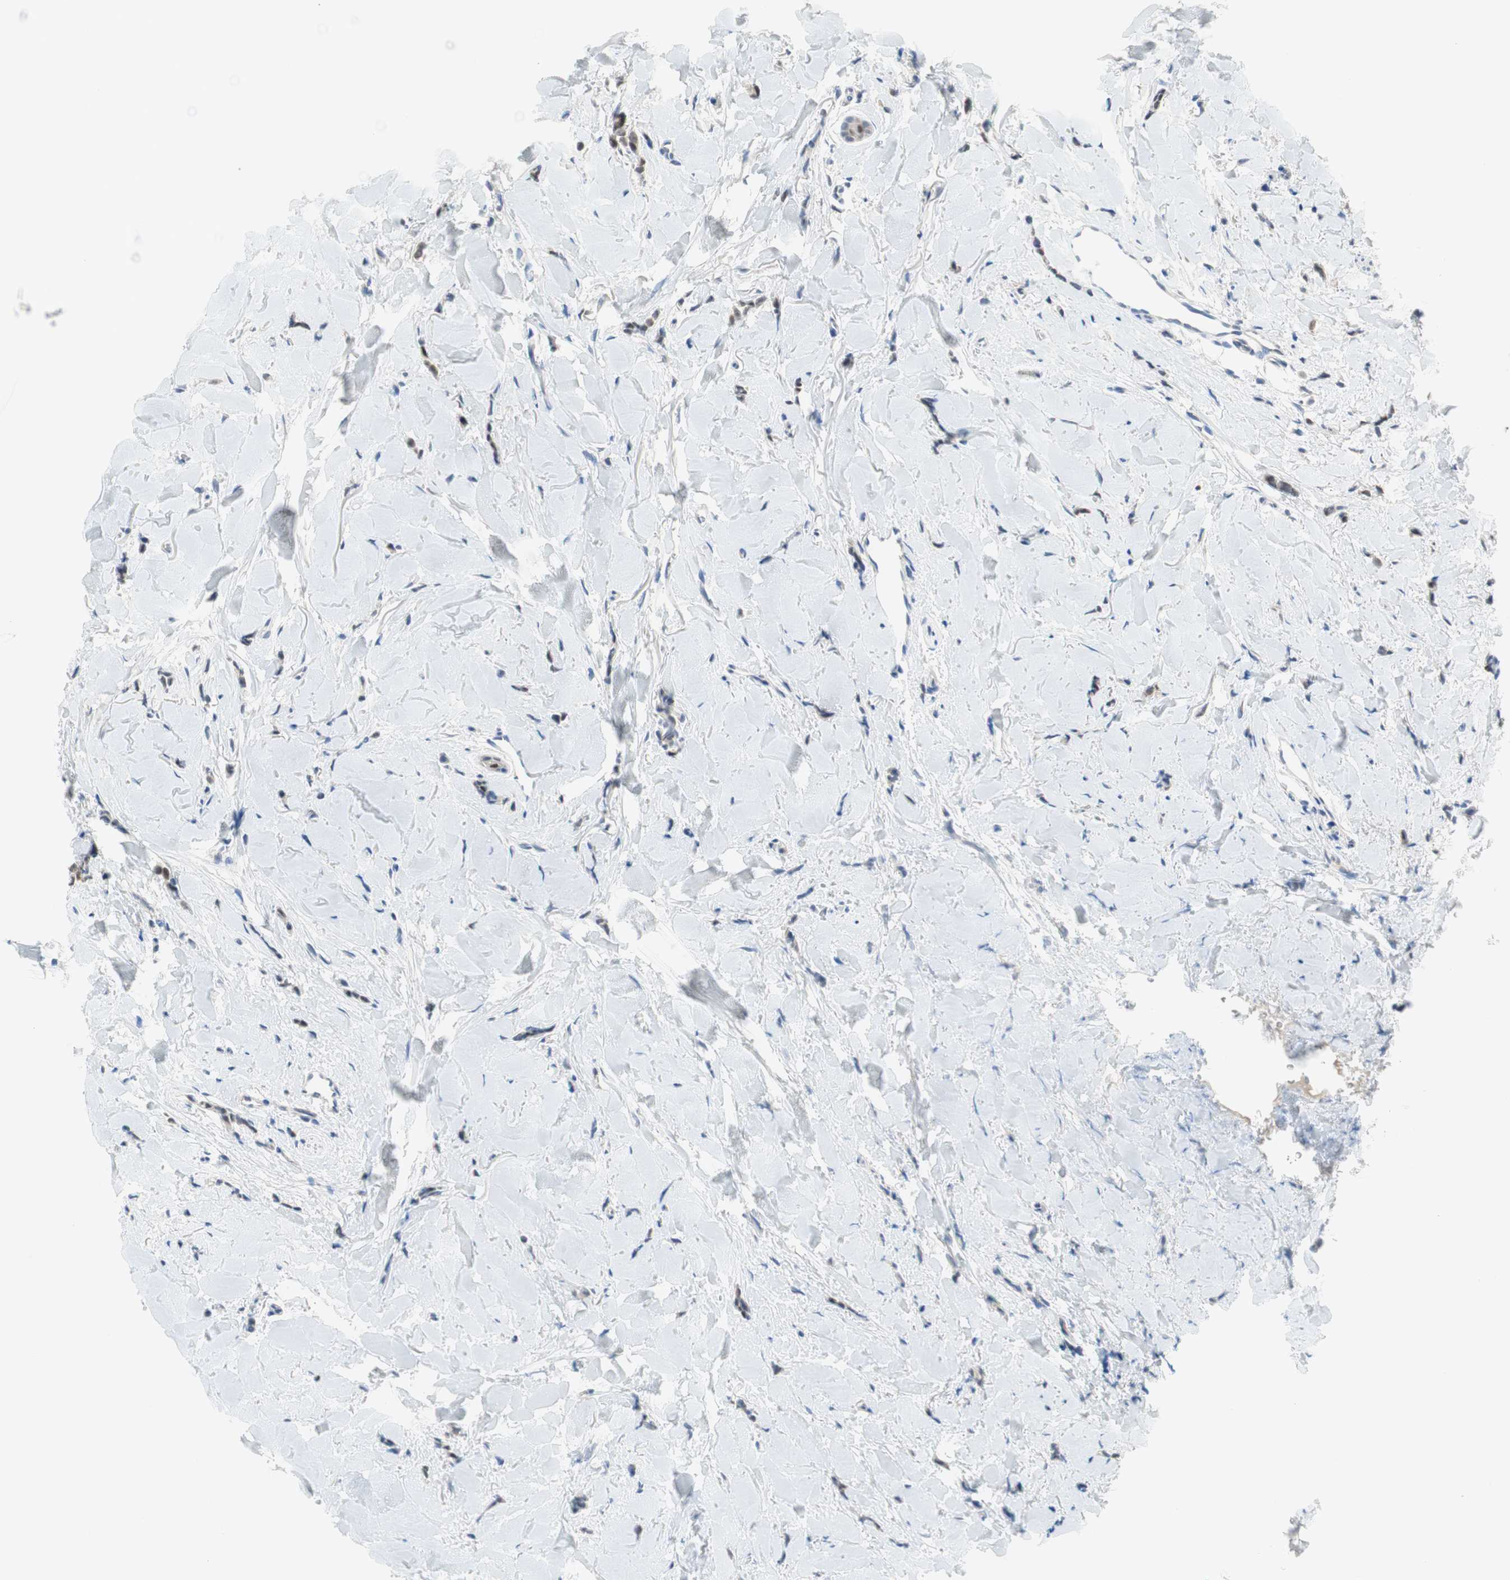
{"staining": {"intensity": "weak", "quantity": "<25%", "location": "cytoplasmic/membranous"}, "tissue": "breast cancer", "cell_type": "Tumor cells", "image_type": "cancer", "snomed": [{"axis": "morphology", "description": "Lobular carcinoma"}, {"axis": "topography", "description": "Skin"}, {"axis": "topography", "description": "Breast"}], "caption": "Lobular carcinoma (breast) was stained to show a protein in brown. There is no significant staining in tumor cells. (DAB immunohistochemistry (IHC) visualized using brightfield microscopy, high magnification).", "gene": "GRHL1", "patient": {"sex": "female", "age": 46}}